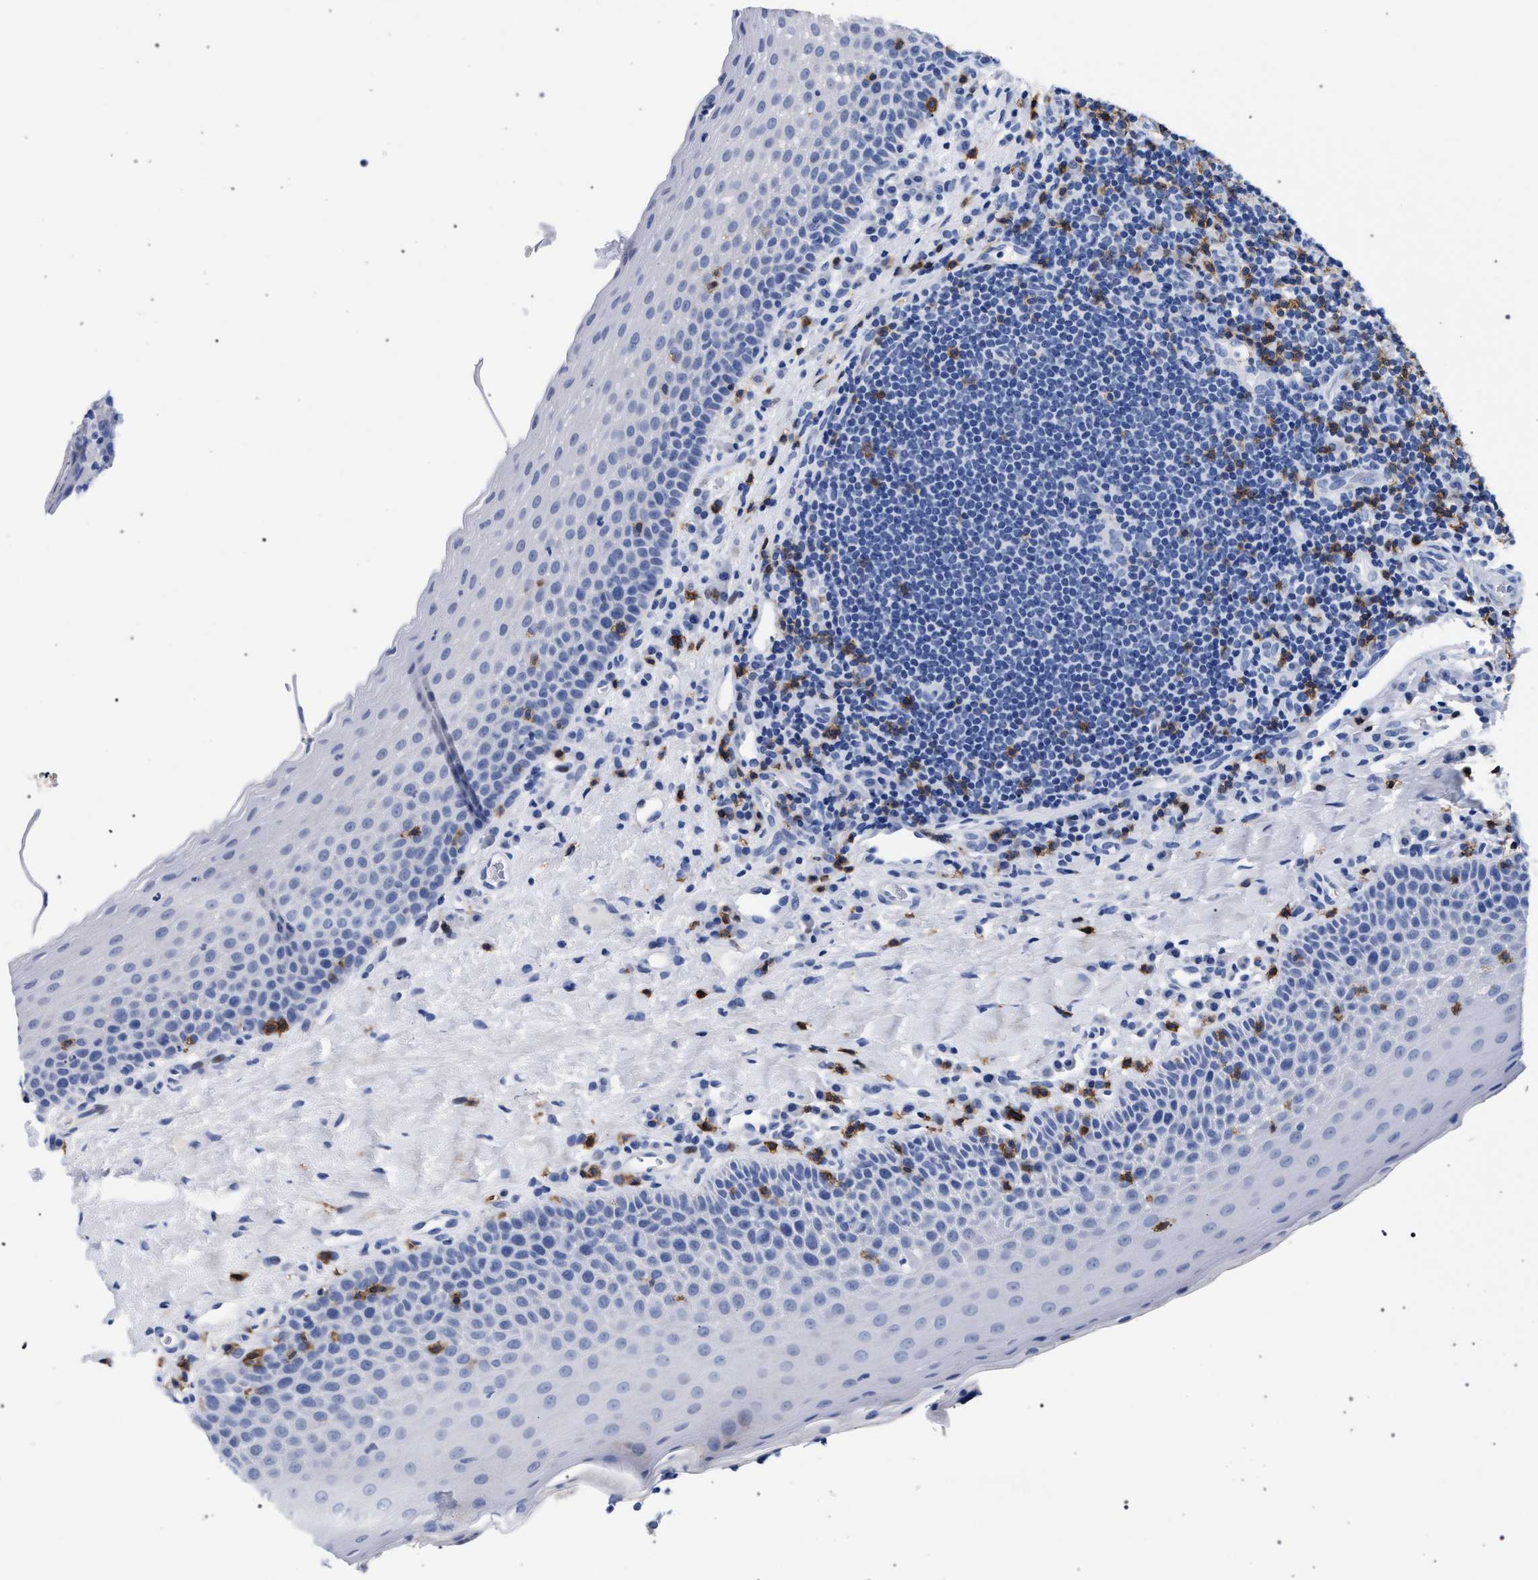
{"staining": {"intensity": "negative", "quantity": "none", "location": "none"}, "tissue": "tonsil", "cell_type": "Germinal center cells", "image_type": "normal", "snomed": [{"axis": "morphology", "description": "Normal tissue, NOS"}, {"axis": "topography", "description": "Tonsil"}], "caption": "DAB immunohistochemical staining of benign human tonsil shows no significant expression in germinal center cells. (DAB immunohistochemistry with hematoxylin counter stain).", "gene": "KLRK1", "patient": {"sex": "male", "age": 17}}